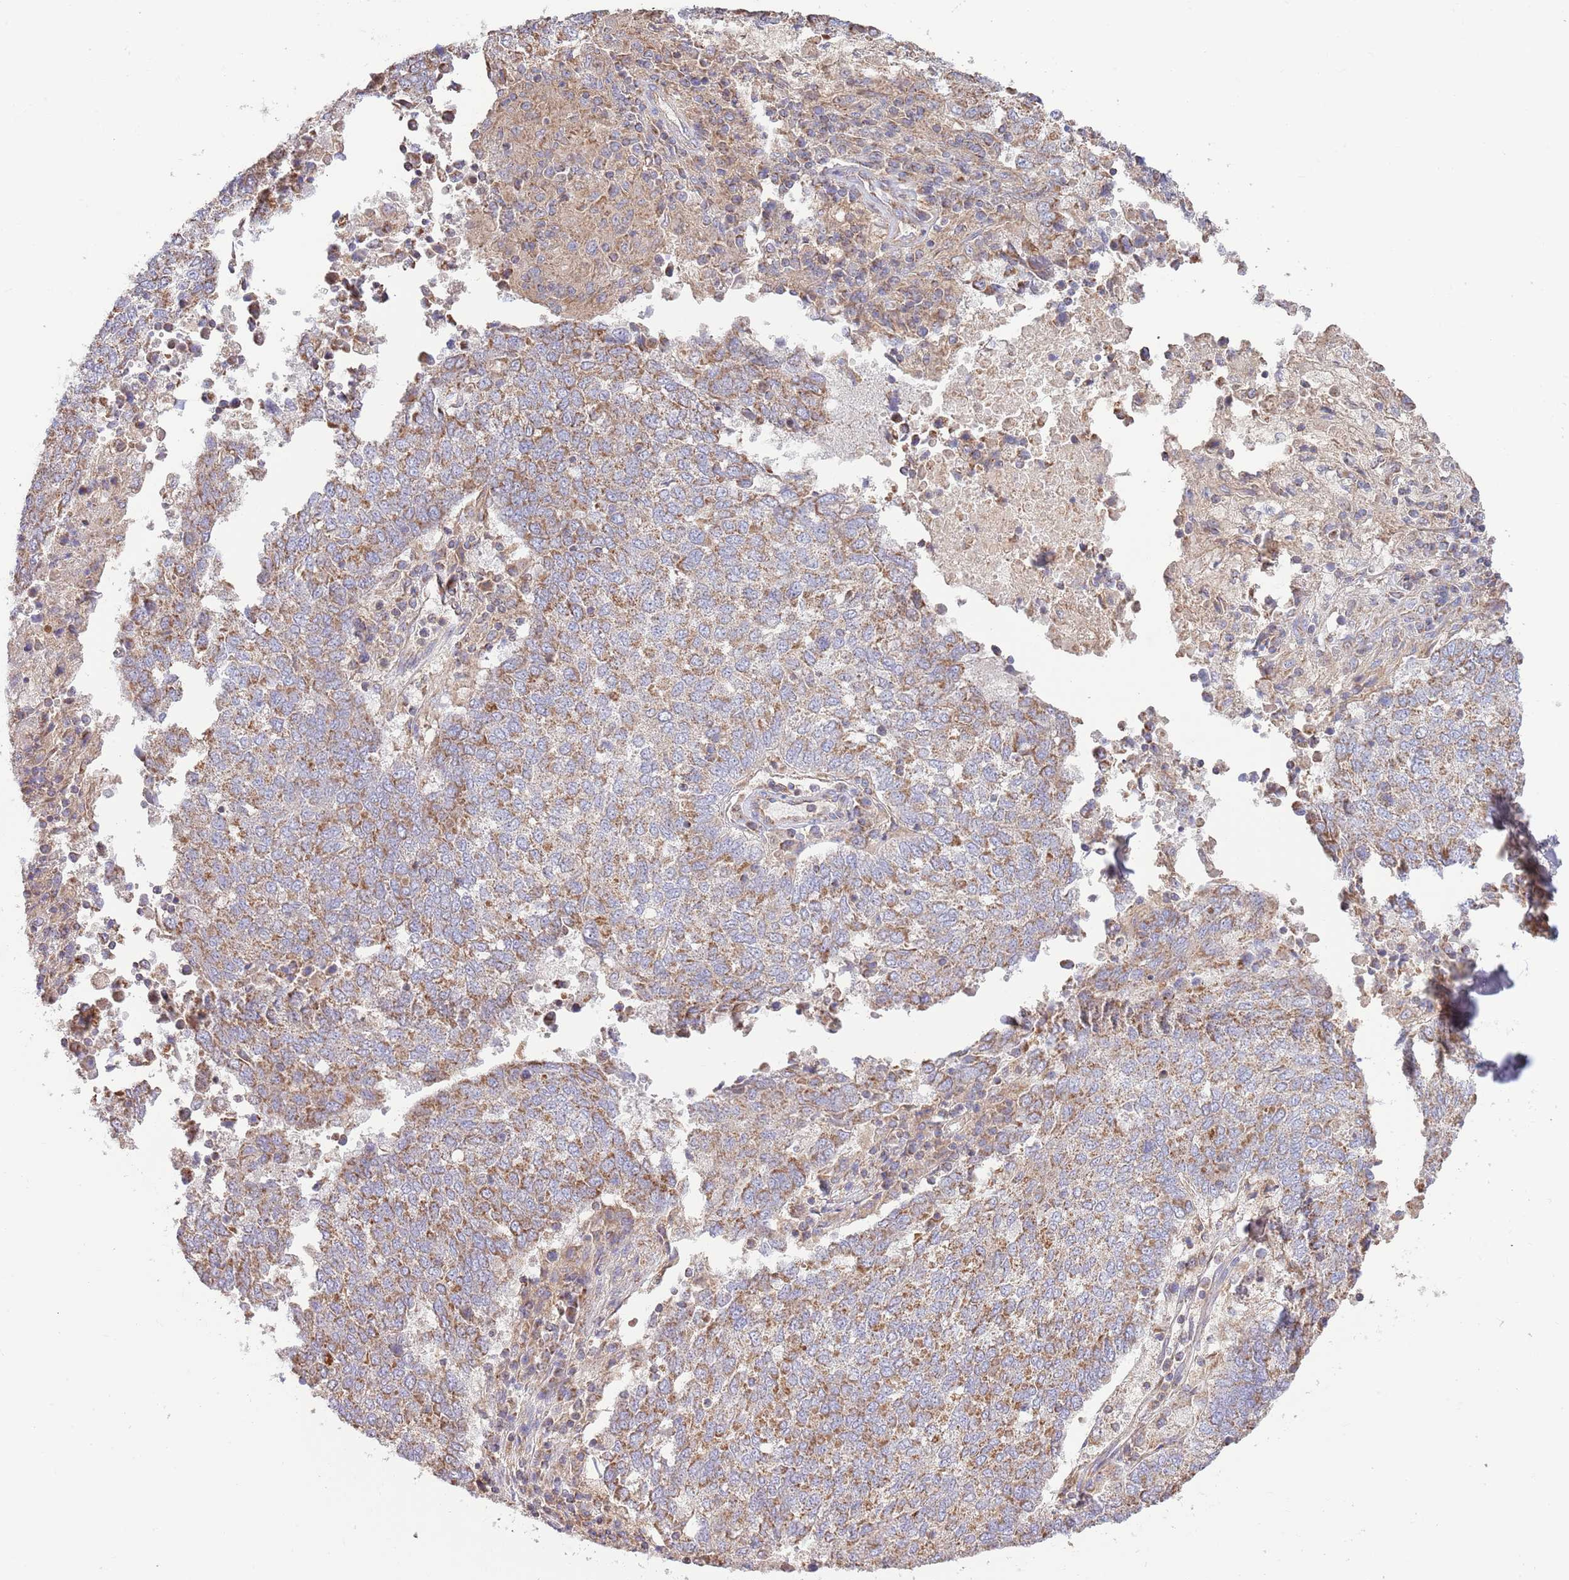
{"staining": {"intensity": "moderate", "quantity": ">75%", "location": "cytoplasmic/membranous"}, "tissue": "lung cancer", "cell_type": "Tumor cells", "image_type": "cancer", "snomed": [{"axis": "morphology", "description": "Squamous cell carcinoma, NOS"}, {"axis": "topography", "description": "Lung"}], "caption": "Immunohistochemical staining of squamous cell carcinoma (lung) reveals medium levels of moderate cytoplasmic/membranous positivity in about >75% of tumor cells.", "gene": "DNAJA3", "patient": {"sex": "male", "age": 73}}